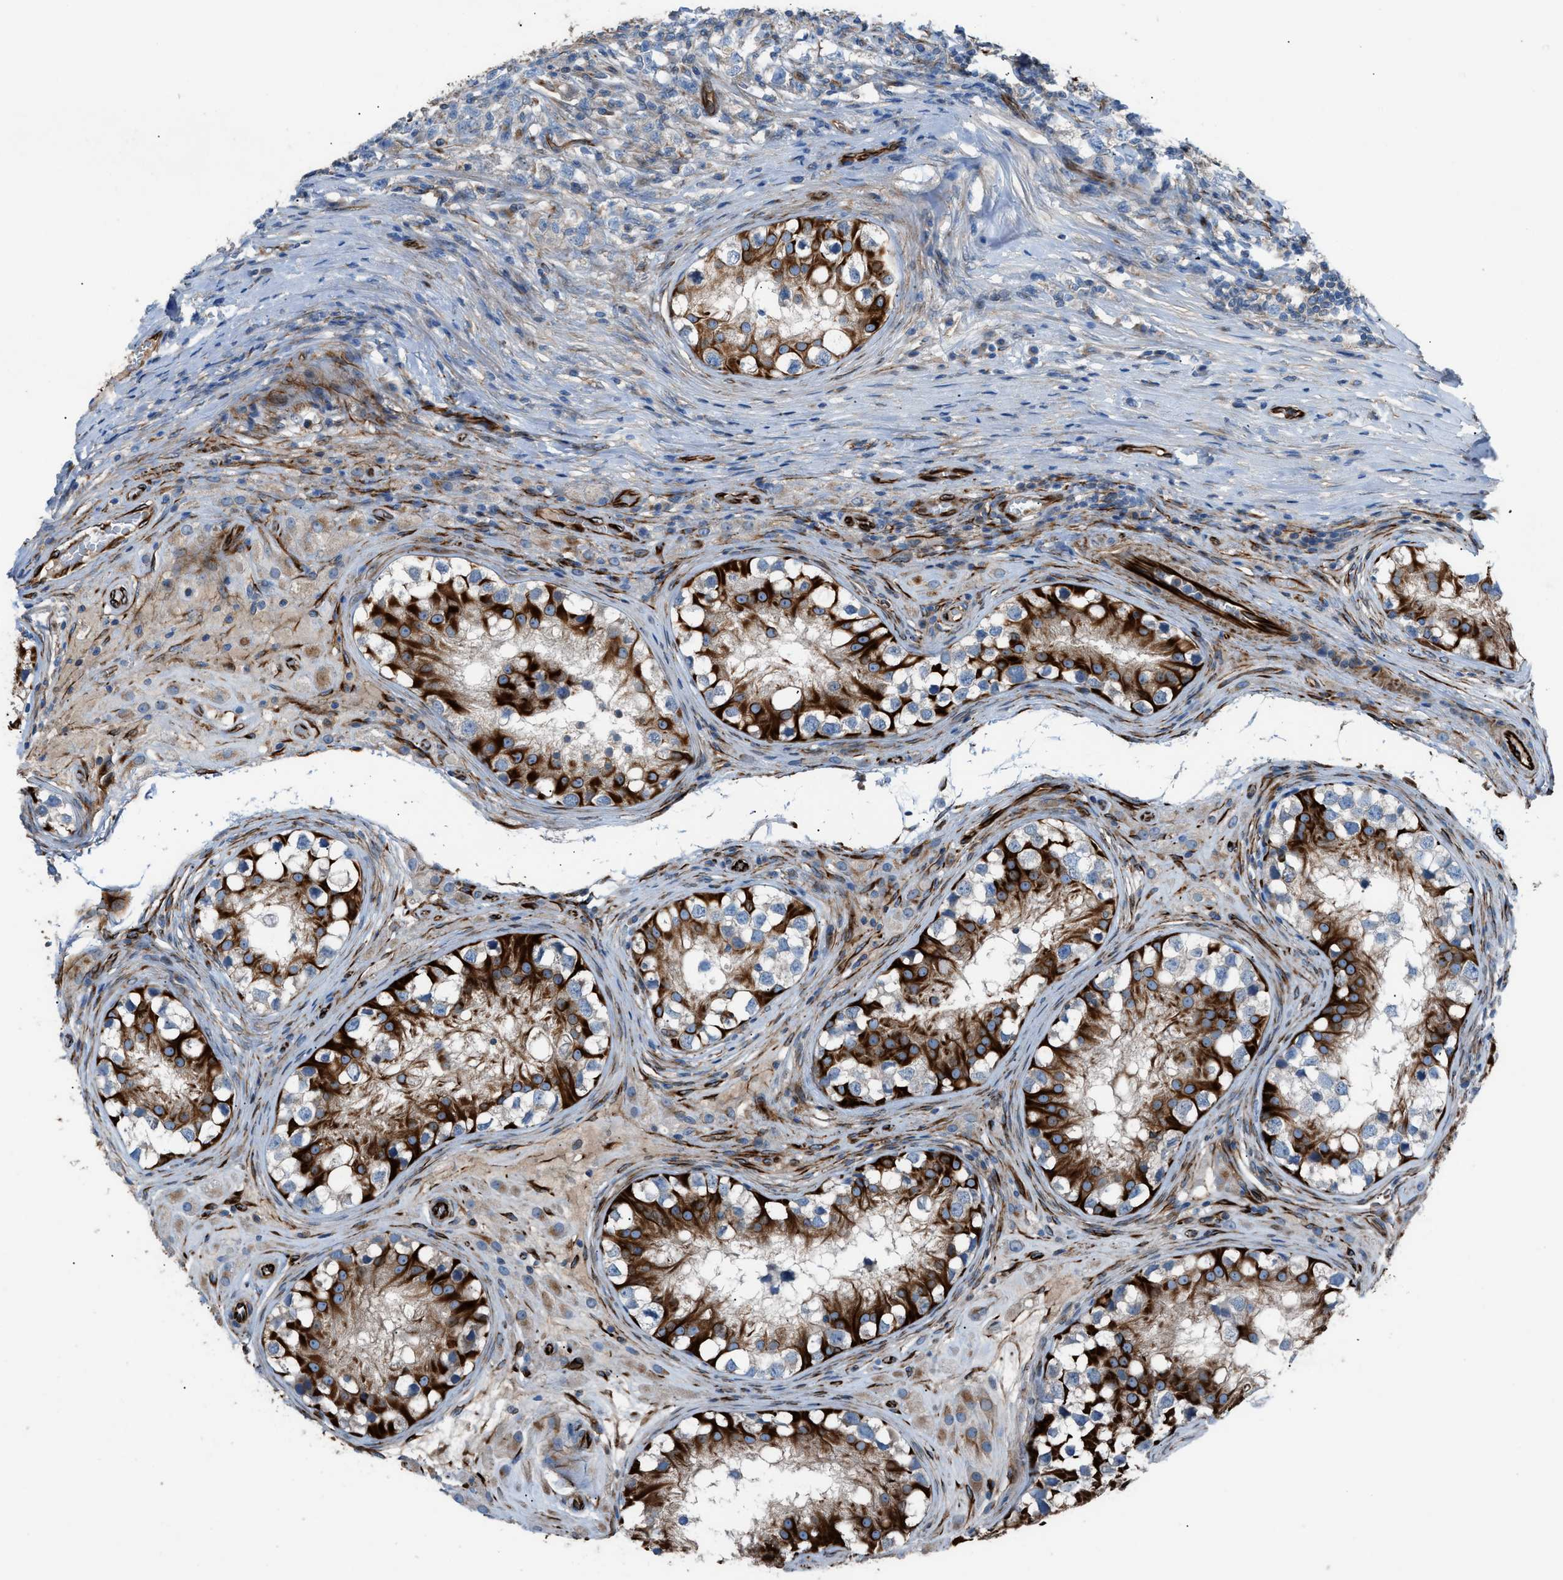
{"staining": {"intensity": "negative", "quantity": "none", "location": "none"}, "tissue": "testis cancer", "cell_type": "Tumor cells", "image_type": "cancer", "snomed": [{"axis": "morphology", "description": "Carcinoma, Embryonal, NOS"}, {"axis": "topography", "description": "Testis"}], "caption": "Tumor cells are negative for protein expression in human testis embryonal carcinoma.", "gene": "CABP7", "patient": {"sex": "male", "age": 21}}